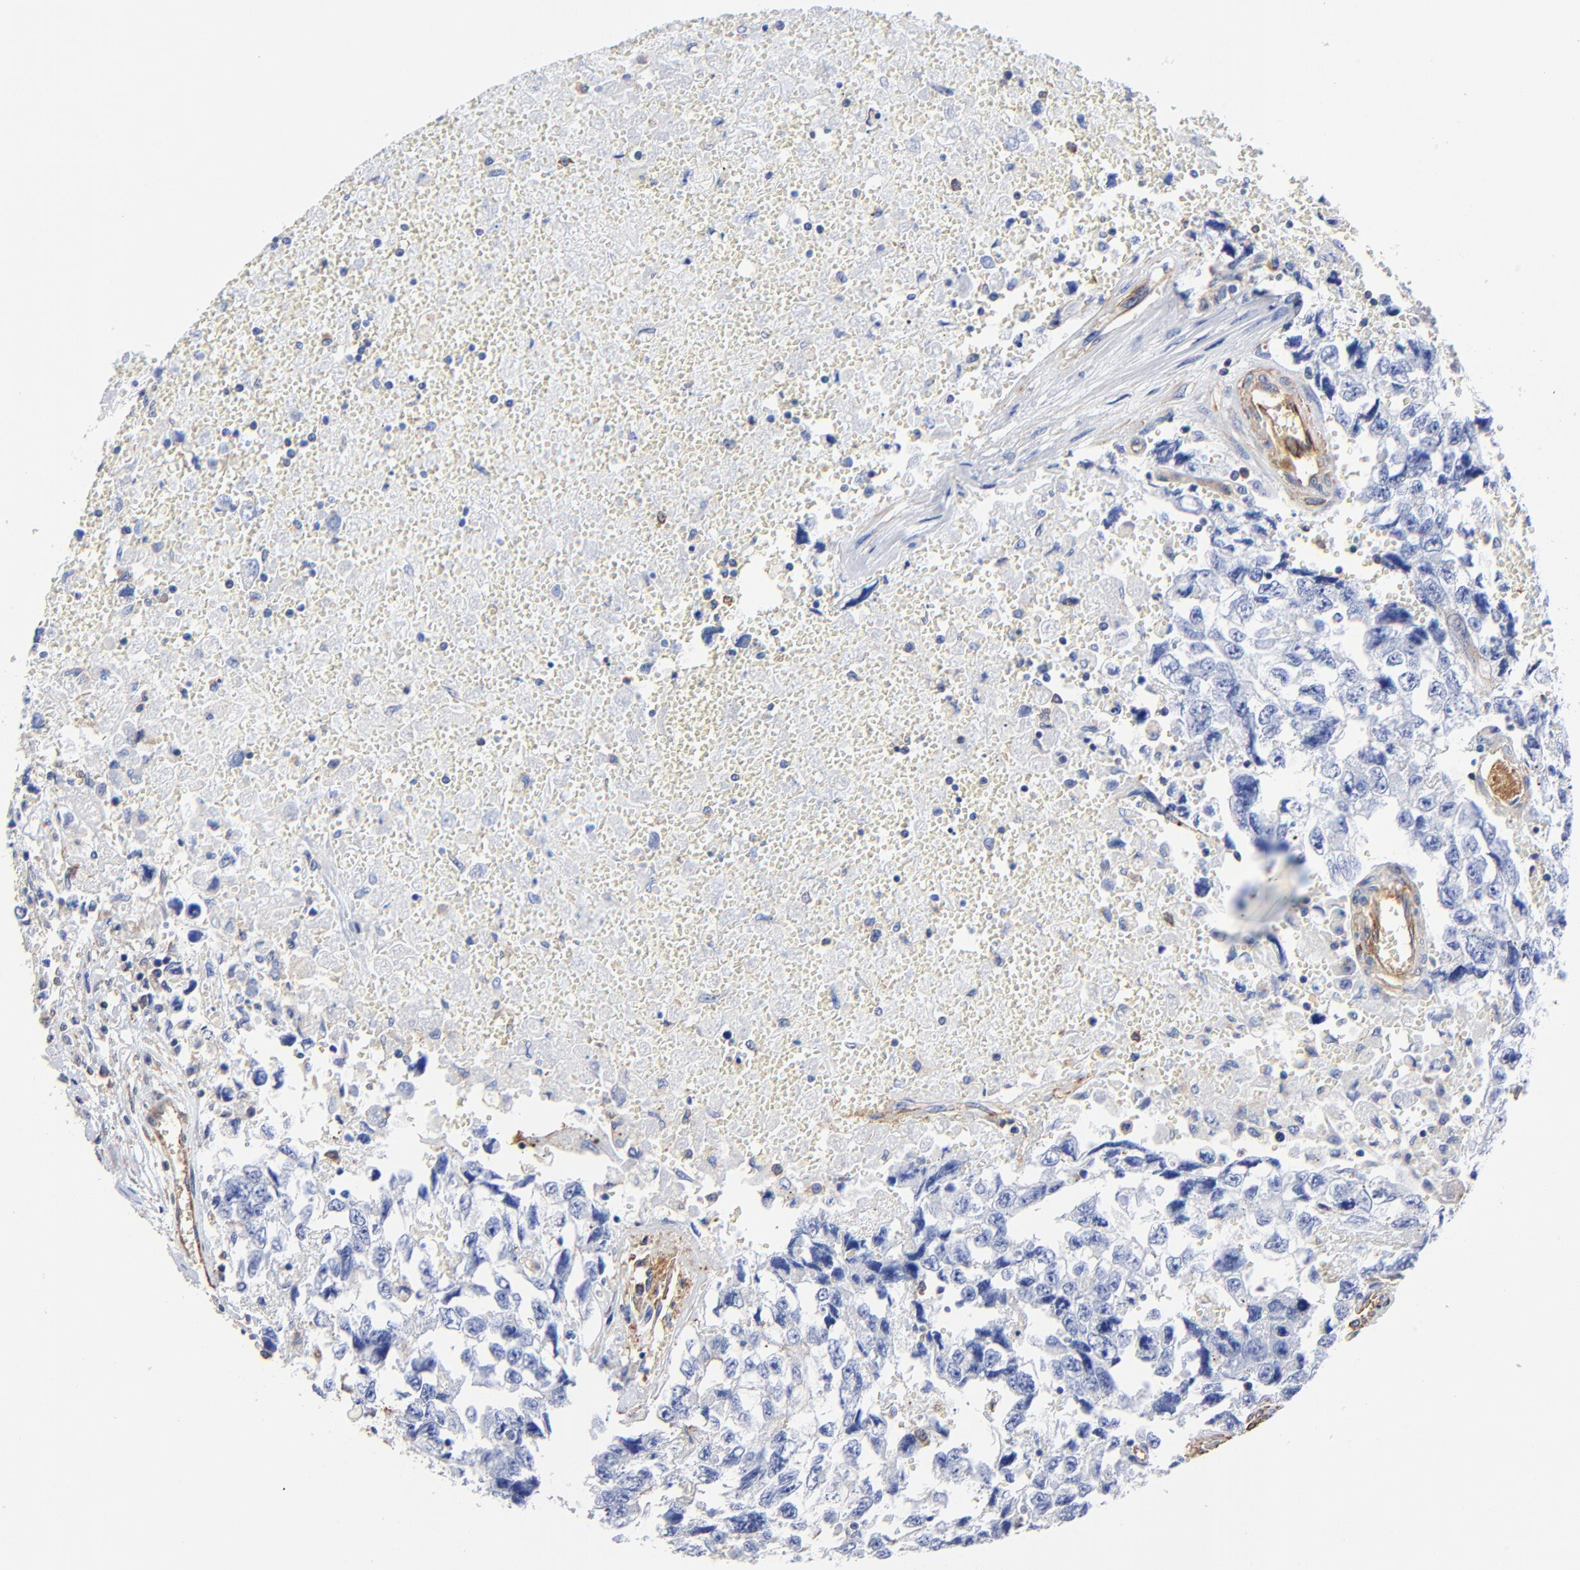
{"staining": {"intensity": "negative", "quantity": "none", "location": "none"}, "tissue": "testis cancer", "cell_type": "Tumor cells", "image_type": "cancer", "snomed": [{"axis": "morphology", "description": "Carcinoma, Embryonal, NOS"}, {"axis": "topography", "description": "Testis"}], "caption": "A high-resolution histopathology image shows immunohistochemistry (IHC) staining of testis cancer, which shows no significant expression in tumor cells. The staining is performed using DAB (3,3'-diaminobenzidine) brown chromogen with nuclei counter-stained in using hematoxylin.", "gene": "TAGLN2", "patient": {"sex": "male", "age": 31}}